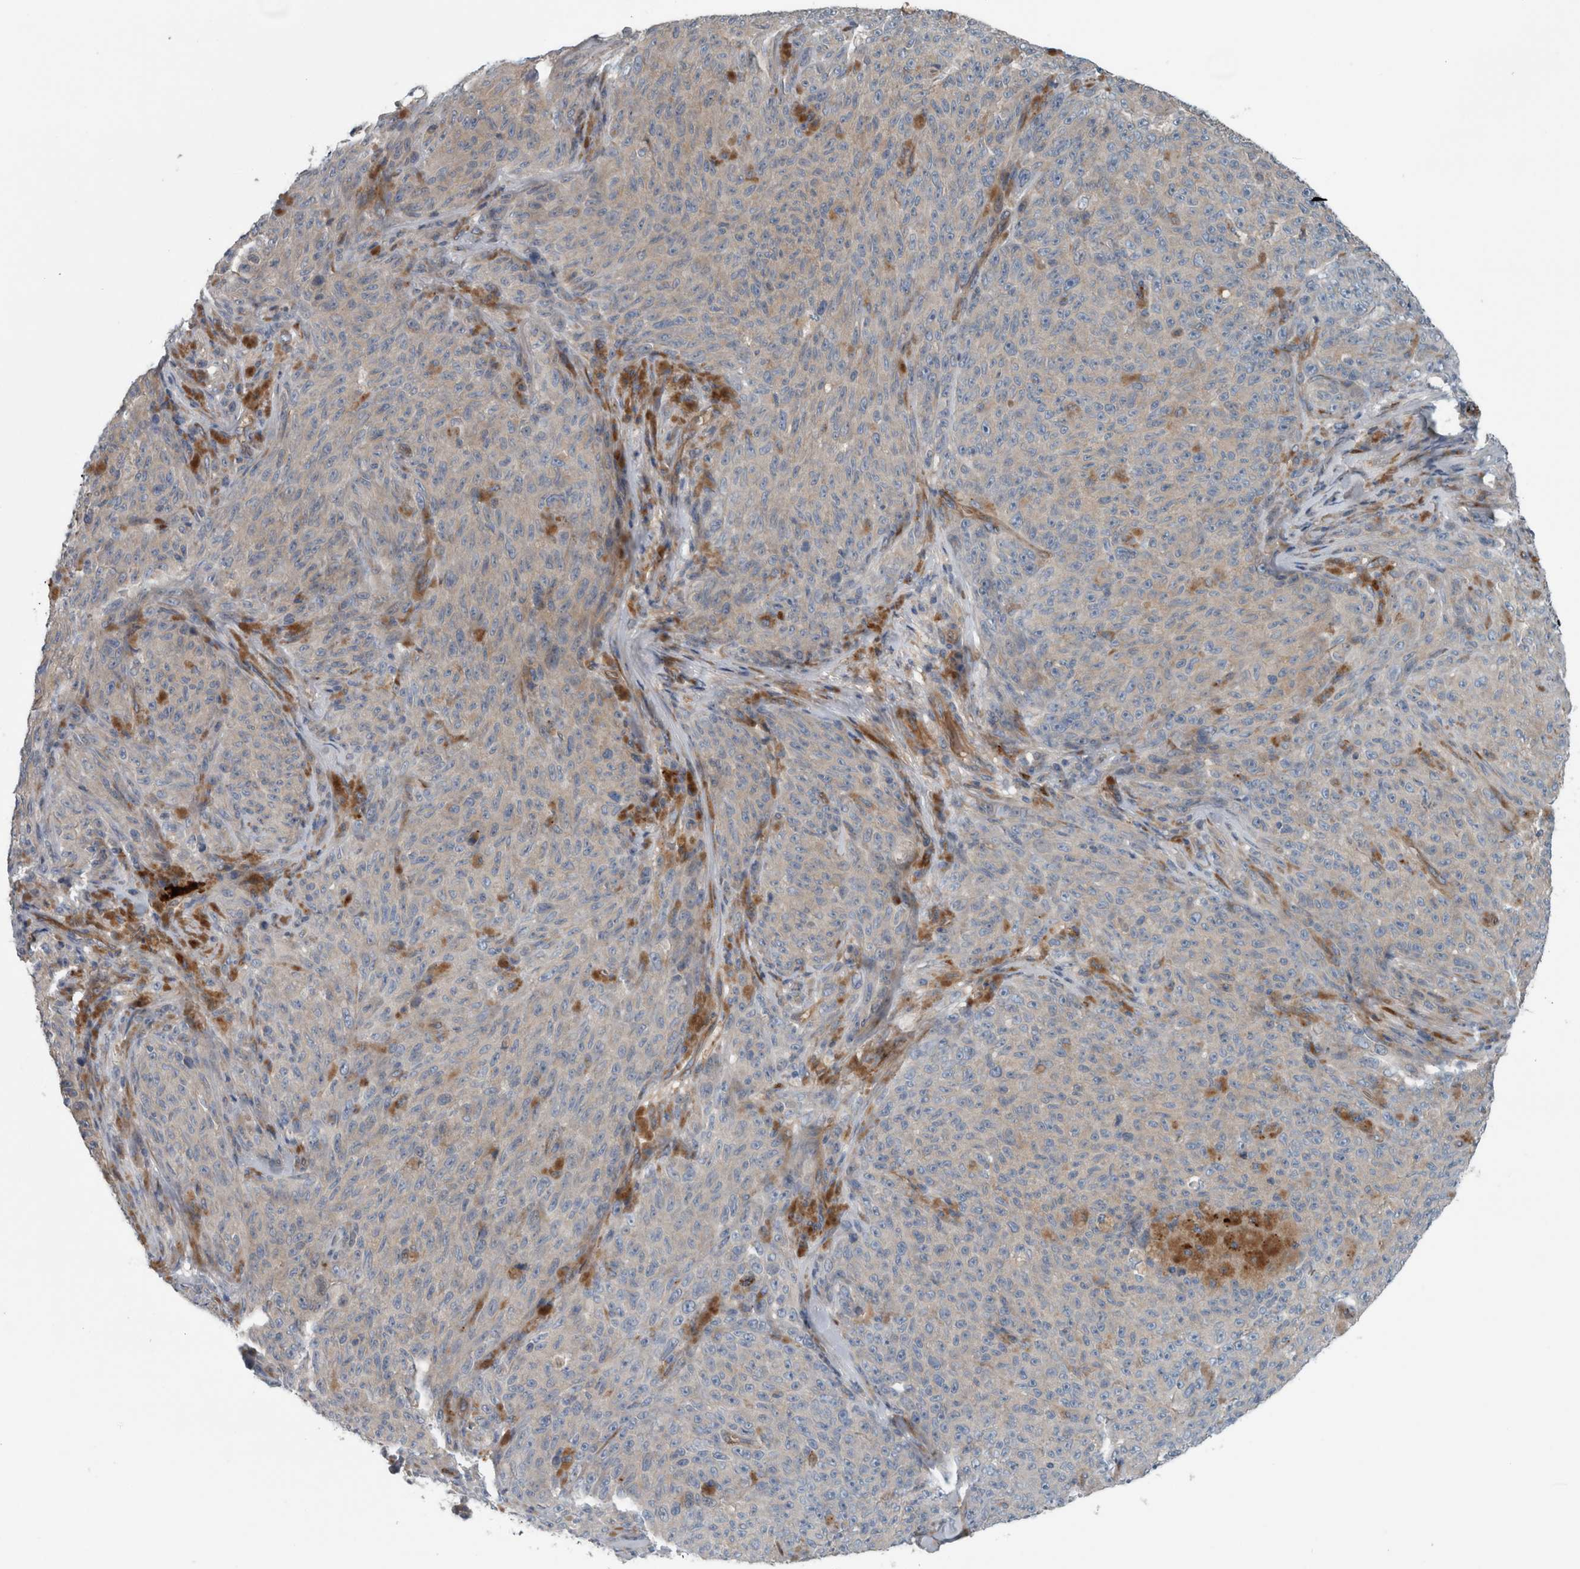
{"staining": {"intensity": "weak", "quantity": "25%-75%", "location": "cytoplasmic/membranous"}, "tissue": "melanoma", "cell_type": "Tumor cells", "image_type": "cancer", "snomed": [{"axis": "morphology", "description": "Malignant melanoma, NOS"}, {"axis": "topography", "description": "Skin"}], "caption": "The image reveals immunohistochemical staining of melanoma. There is weak cytoplasmic/membranous positivity is seen in about 25%-75% of tumor cells. The staining is performed using DAB (3,3'-diaminobenzidine) brown chromogen to label protein expression. The nuclei are counter-stained blue using hematoxylin.", "gene": "GLT8D2", "patient": {"sex": "female", "age": 82}}